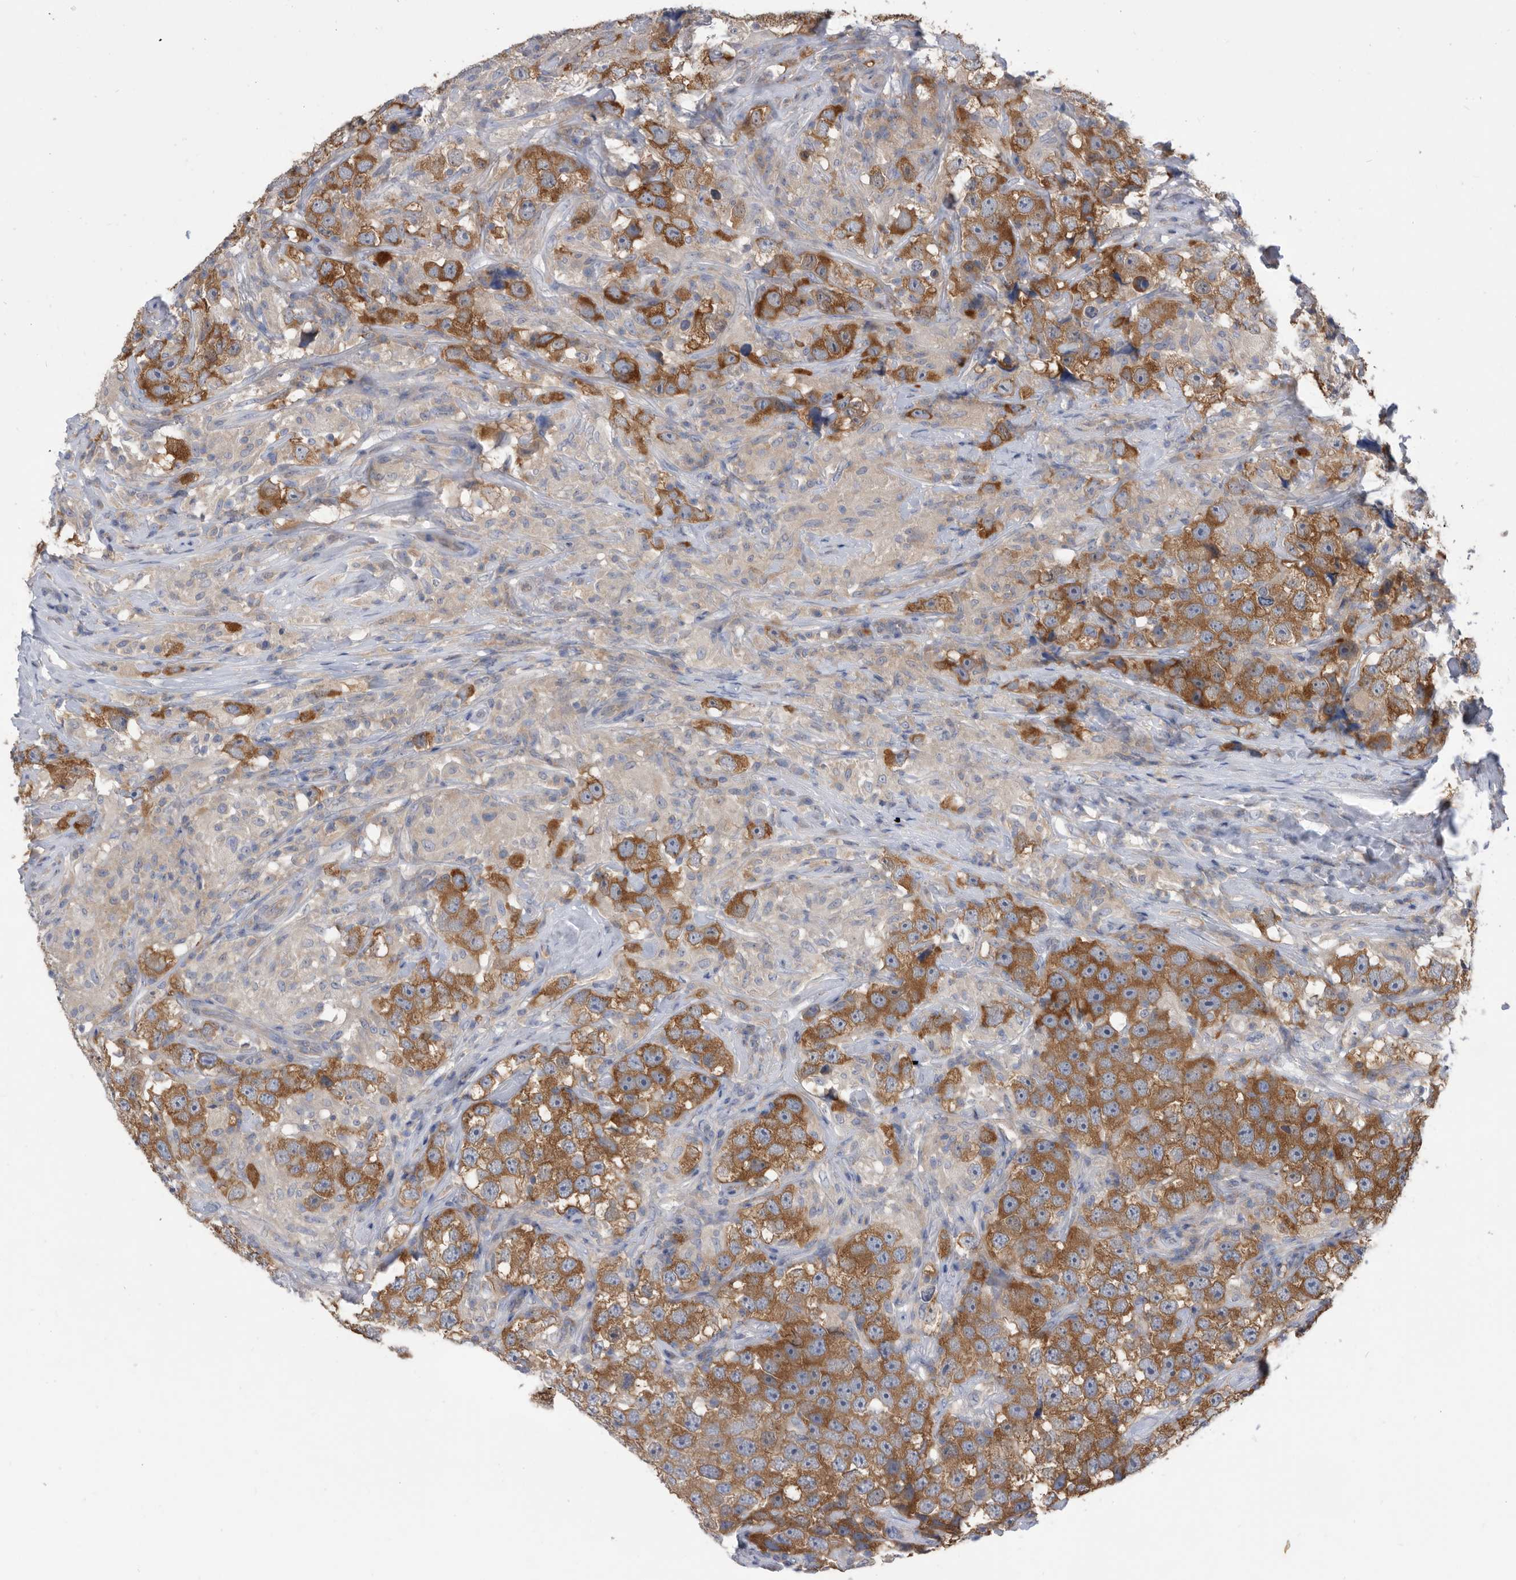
{"staining": {"intensity": "strong", "quantity": ">75%", "location": "cytoplasmic/membranous"}, "tissue": "testis cancer", "cell_type": "Tumor cells", "image_type": "cancer", "snomed": [{"axis": "morphology", "description": "Seminoma, NOS"}, {"axis": "topography", "description": "Testis"}], "caption": "Human testis cancer (seminoma) stained with a protein marker reveals strong staining in tumor cells.", "gene": "CCT4", "patient": {"sex": "male", "age": 49}}